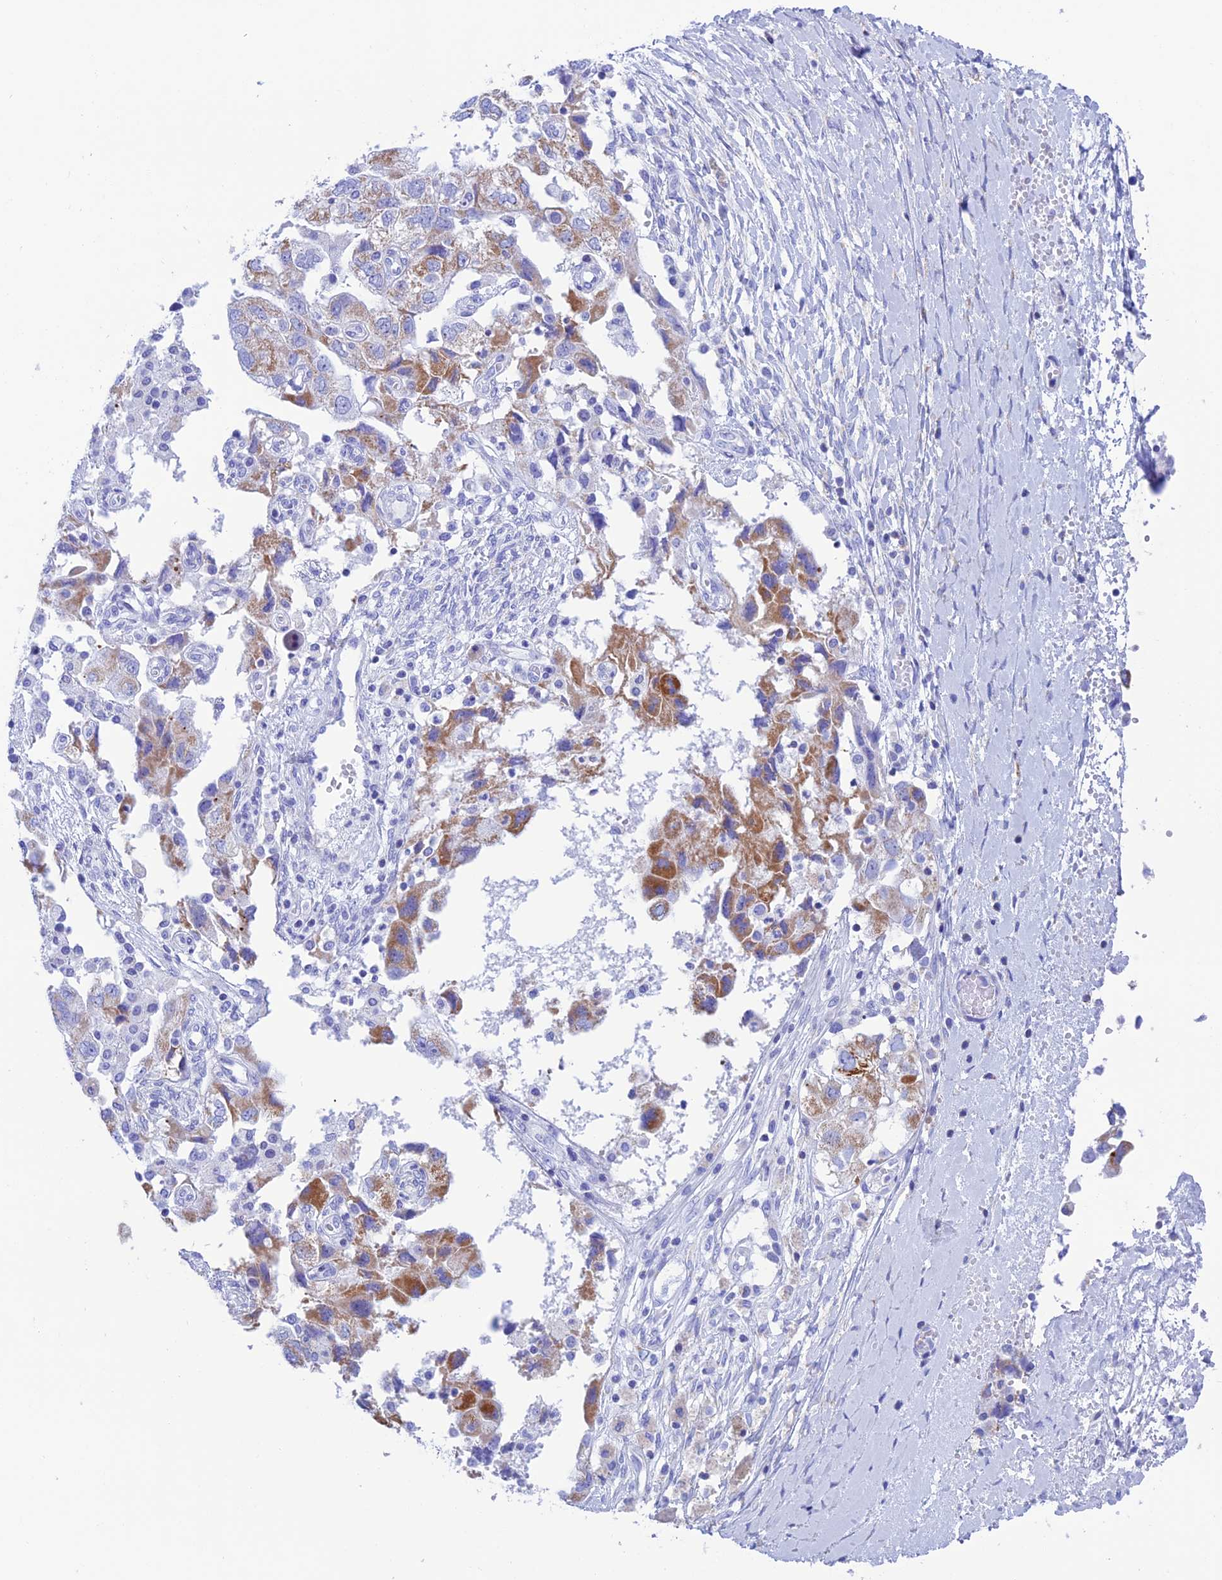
{"staining": {"intensity": "moderate", "quantity": "<25%", "location": "cytoplasmic/membranous"}, "tissue": "ovarian cancer", "cell_type": "Tumor cells", "image_type": "cancer", "snomed": [{"axis": "morphology", "description": "Carcinoma, NOS"}, {"axis": "morphology", "description": "Cystadenocarcinoma, serous, NOS"}, {"axis": "topography", "description": "Ovary"}], "caption": "Immunohistochemical staining of human ovarian cancer demonstrates low levels of moderate cytoplasmic/membranous positivity in about <25% of tumor cells.", "gene": "NXPE4", "patient": {"sex": "female", "age": 69}}